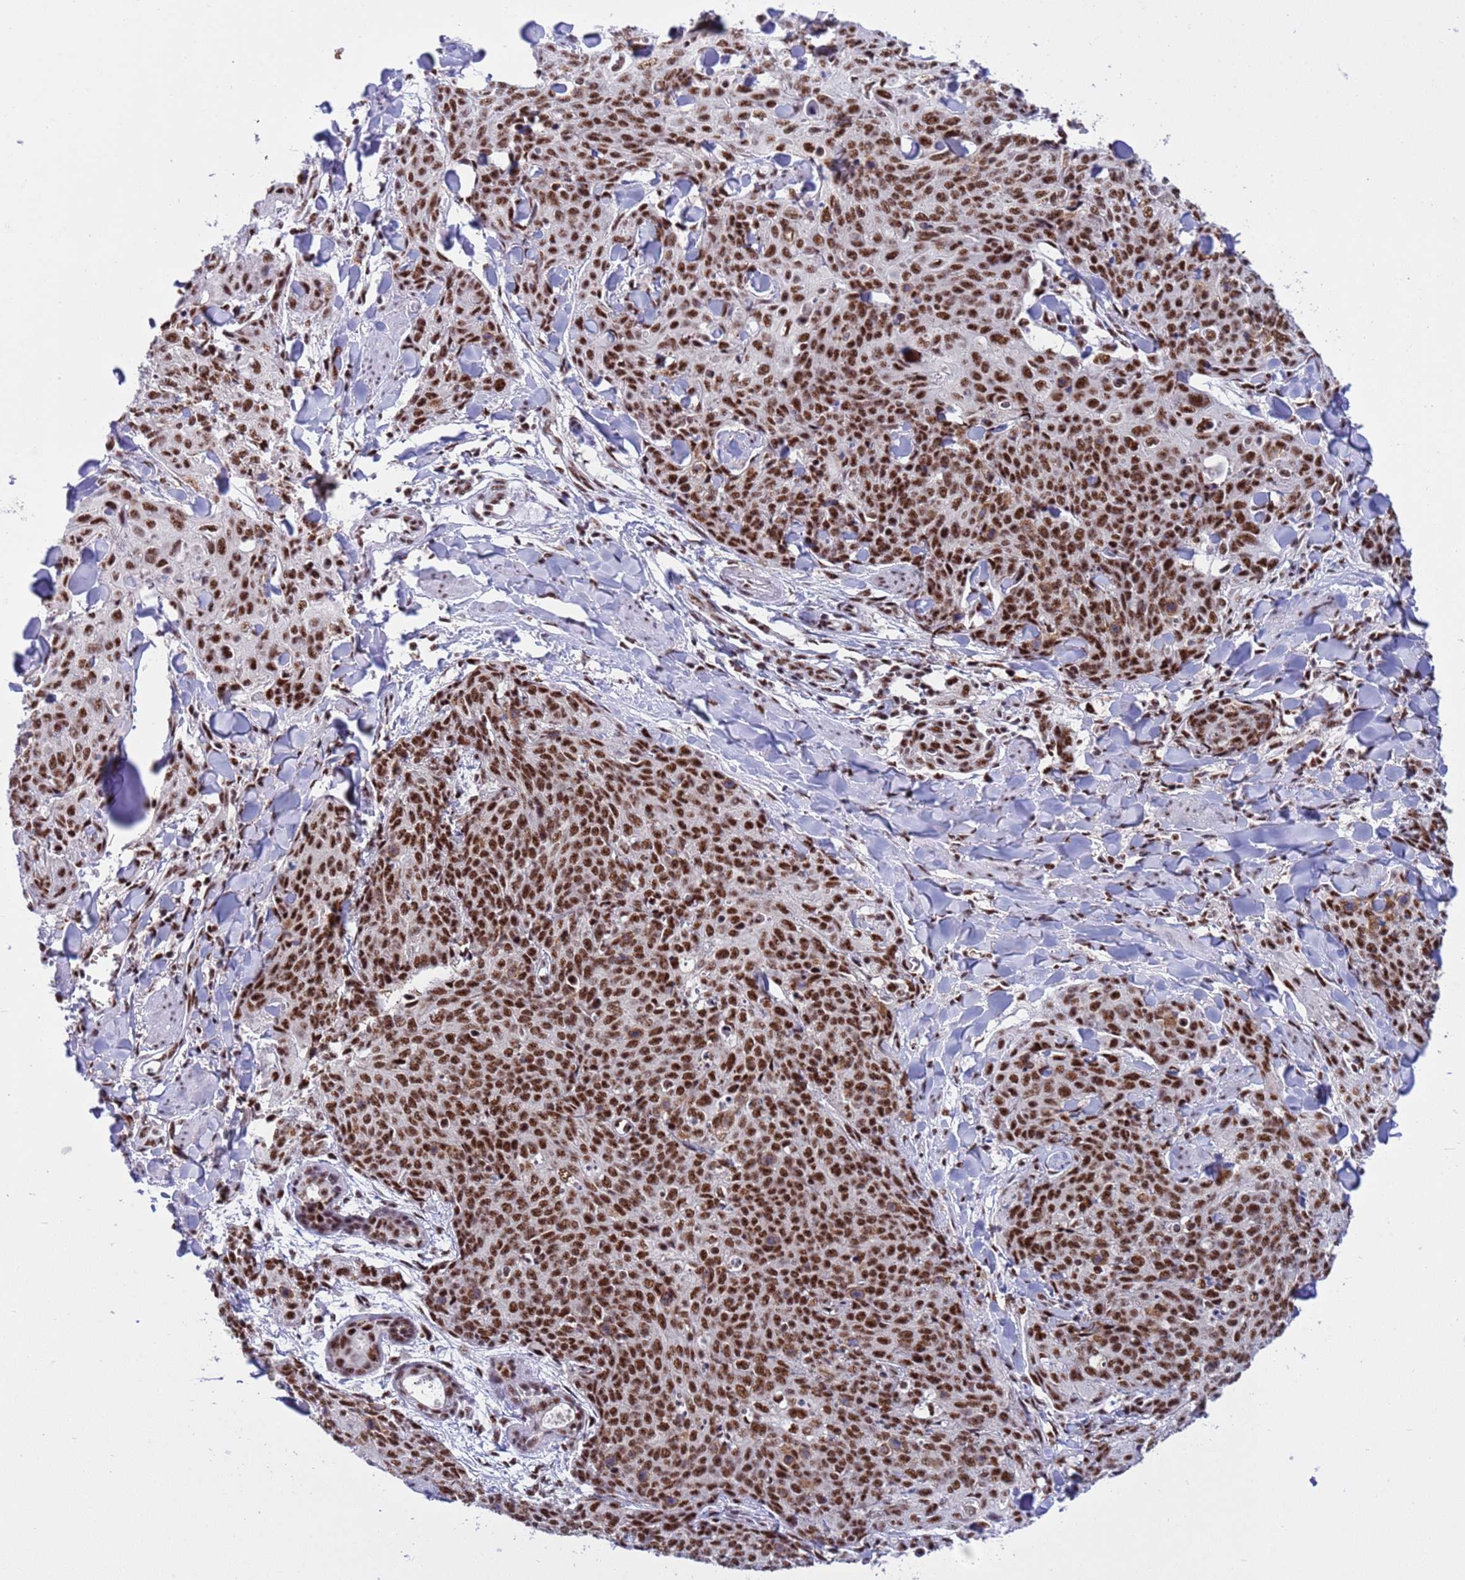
{"staining": {"intensity": "strong", "quantity": ">75%", "location": "nuclear"}, "tissue": "skin cancer", "cell_type": "Tumor cells", "image_type": "cancer", "snomed": [{"axis": "morphology", "description": "Squamous cell carcinoma, NOS"}, {"axis": "topography", "description": "Skin"}, {"axis": "topography", "description": "Vulva"}], "caption": "Strong nuclear protein positivity is appreciated in approximately >75% of tumor cells in skin squamous cell carcinoma.", "gene": "THOC2", "patient": {"sex": "female", "age": 85}}